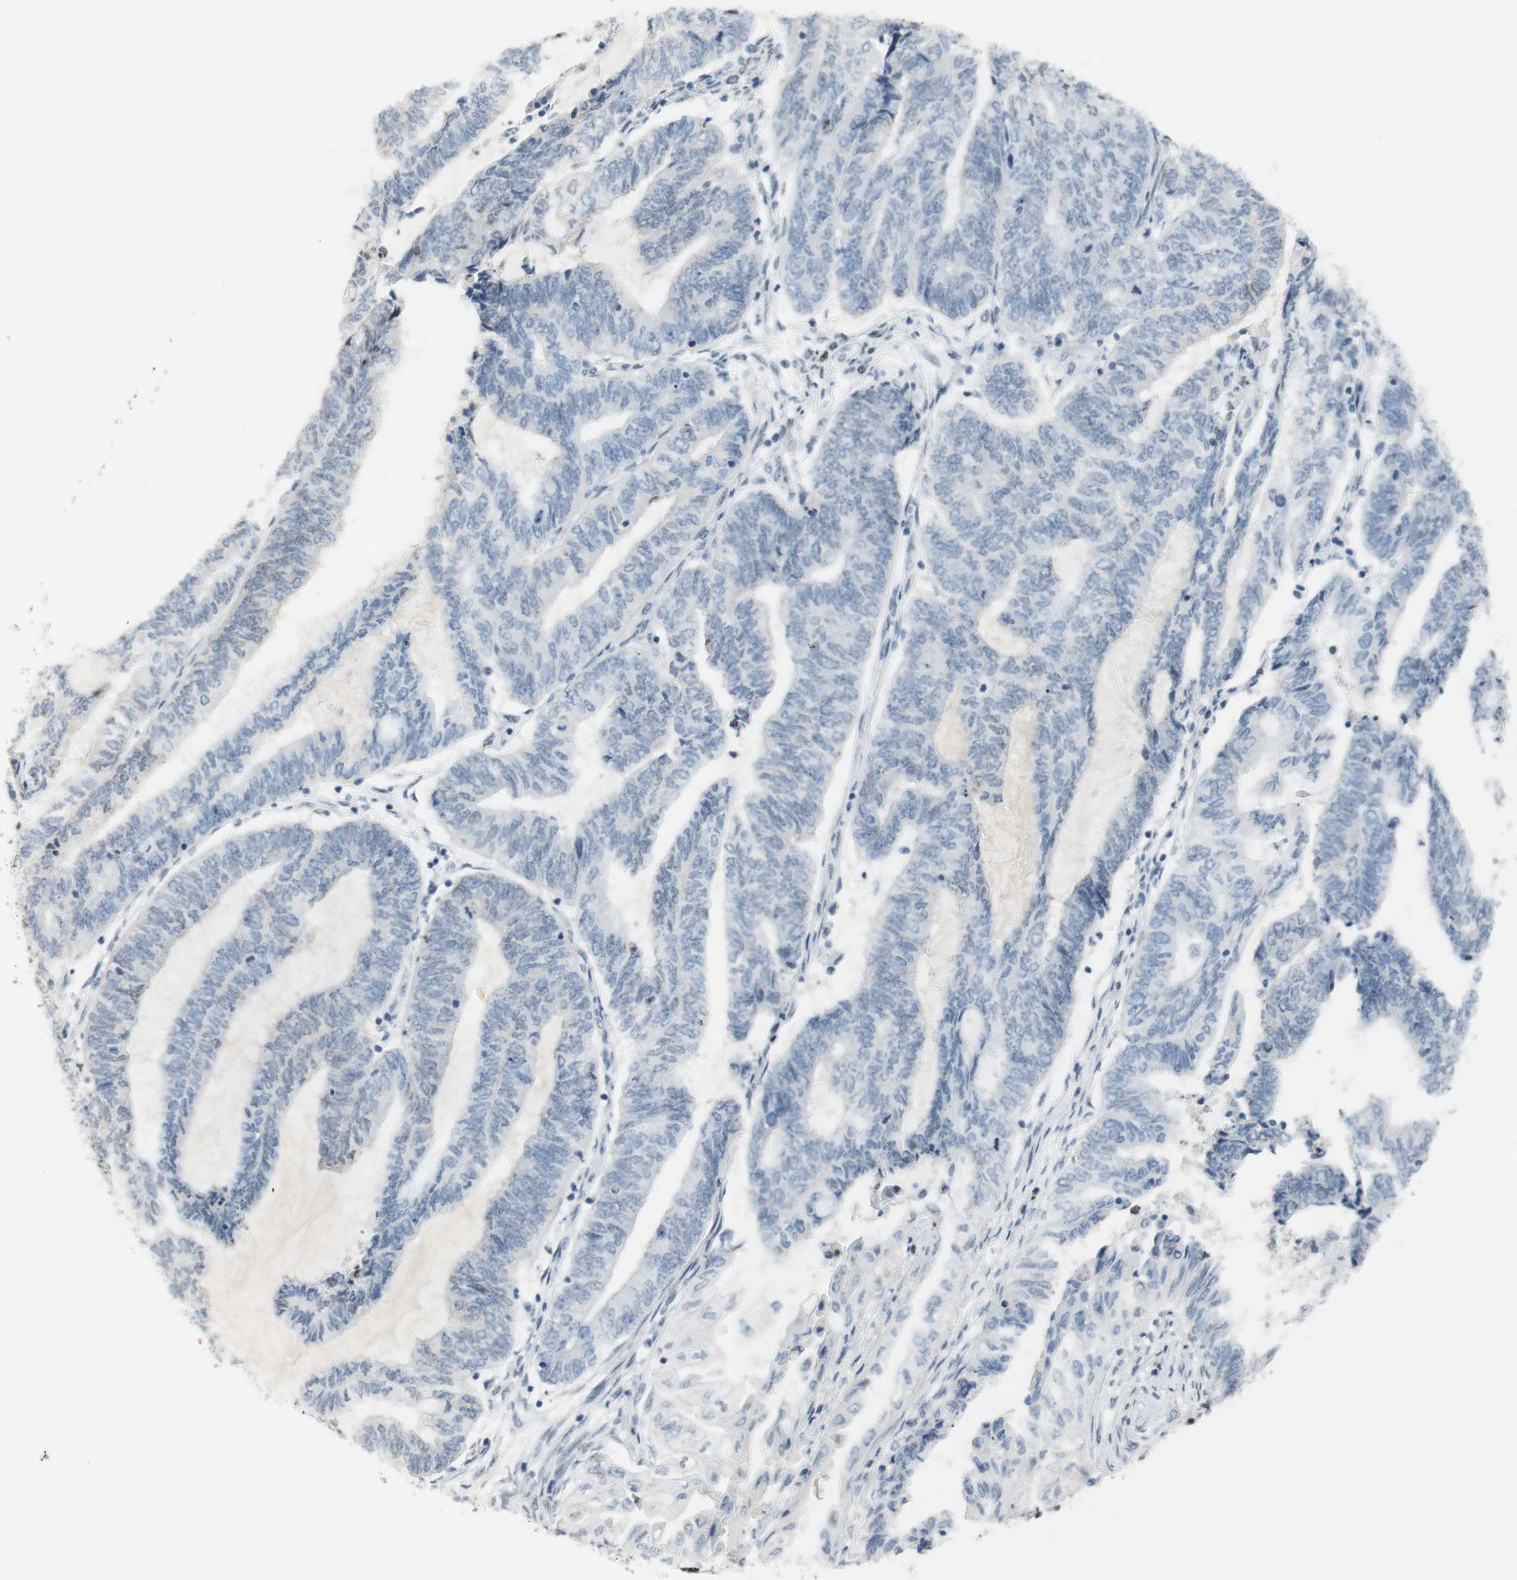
{"staining": {"intensity": "negative", "quantity": "none", "location": "none"}, "tissue": "endometrial cancer", "cell_type": "Tumor cells", "image_type": "cancer", "snomed": [{"axis": "morphology", "description": "Adenocarcinoma, NOS"}, {"axis": "topography", "description": "Uterus"}, {"axis": "topography", "description": "Endometrium"}], "caption": "Adenocarcinoma (endometrial) stained for a protein using immunohistochemistry (IHC) reveals no expression tumor cells.", "gene": "BMI1", "patient": {"sex": "female", "age": 70}}